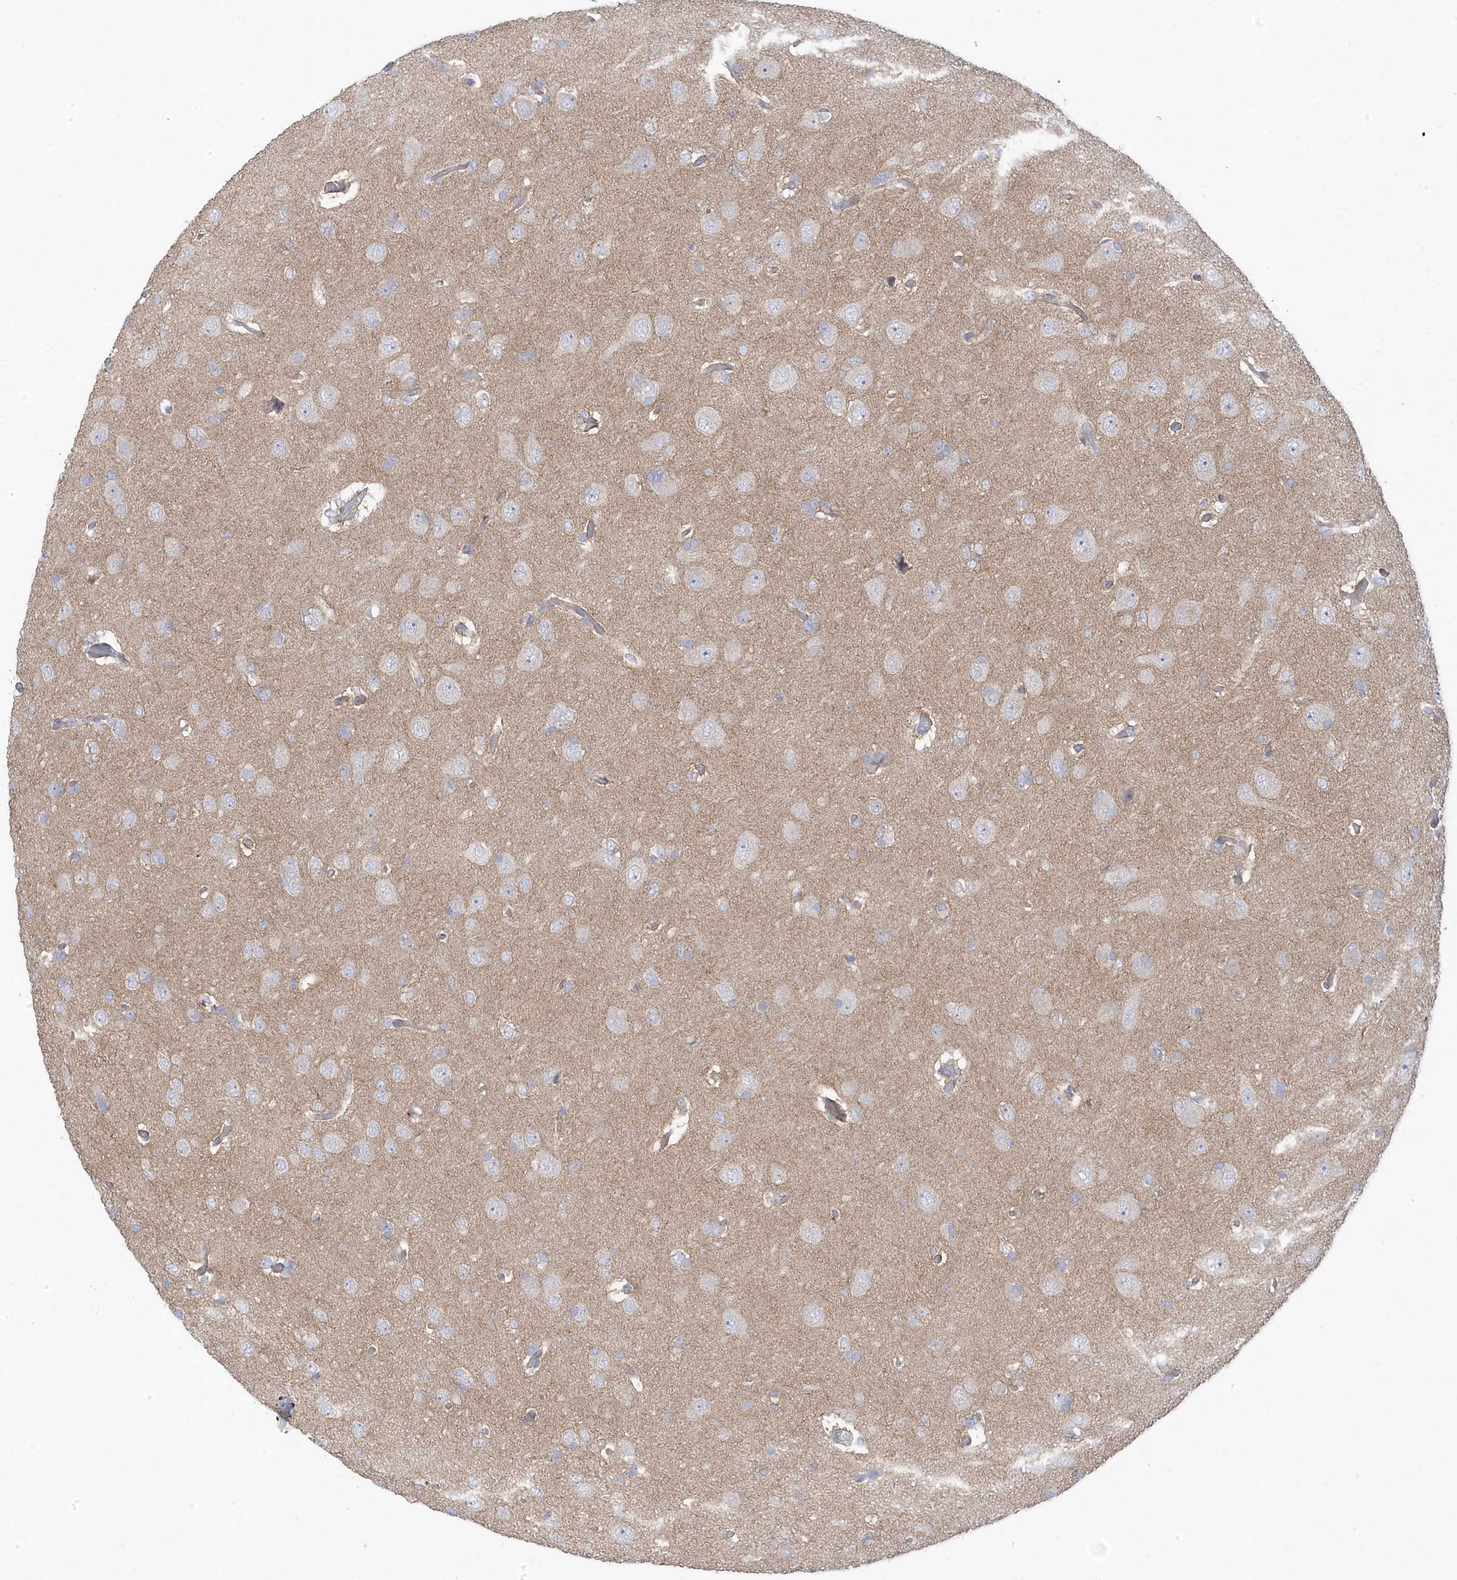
{"staining": {"intensity": "negative", "quantity": "none", "location": "none"}, "tissue": "glioma", "cell_type": "Tumor cells", "image_type": "cancer", "snomed": [{"axis": "morphology", "description": "Glioma, malignant, High grade"}, {"axis": "topography", "description": "Brain"}], "caption": "This is a image of immunohistochemistry staining of malignant high-grade glioma, which shows no staining in tumor cells.", "gene": "ANAPC1", "patient": {"sex": "female", "age": 59}}